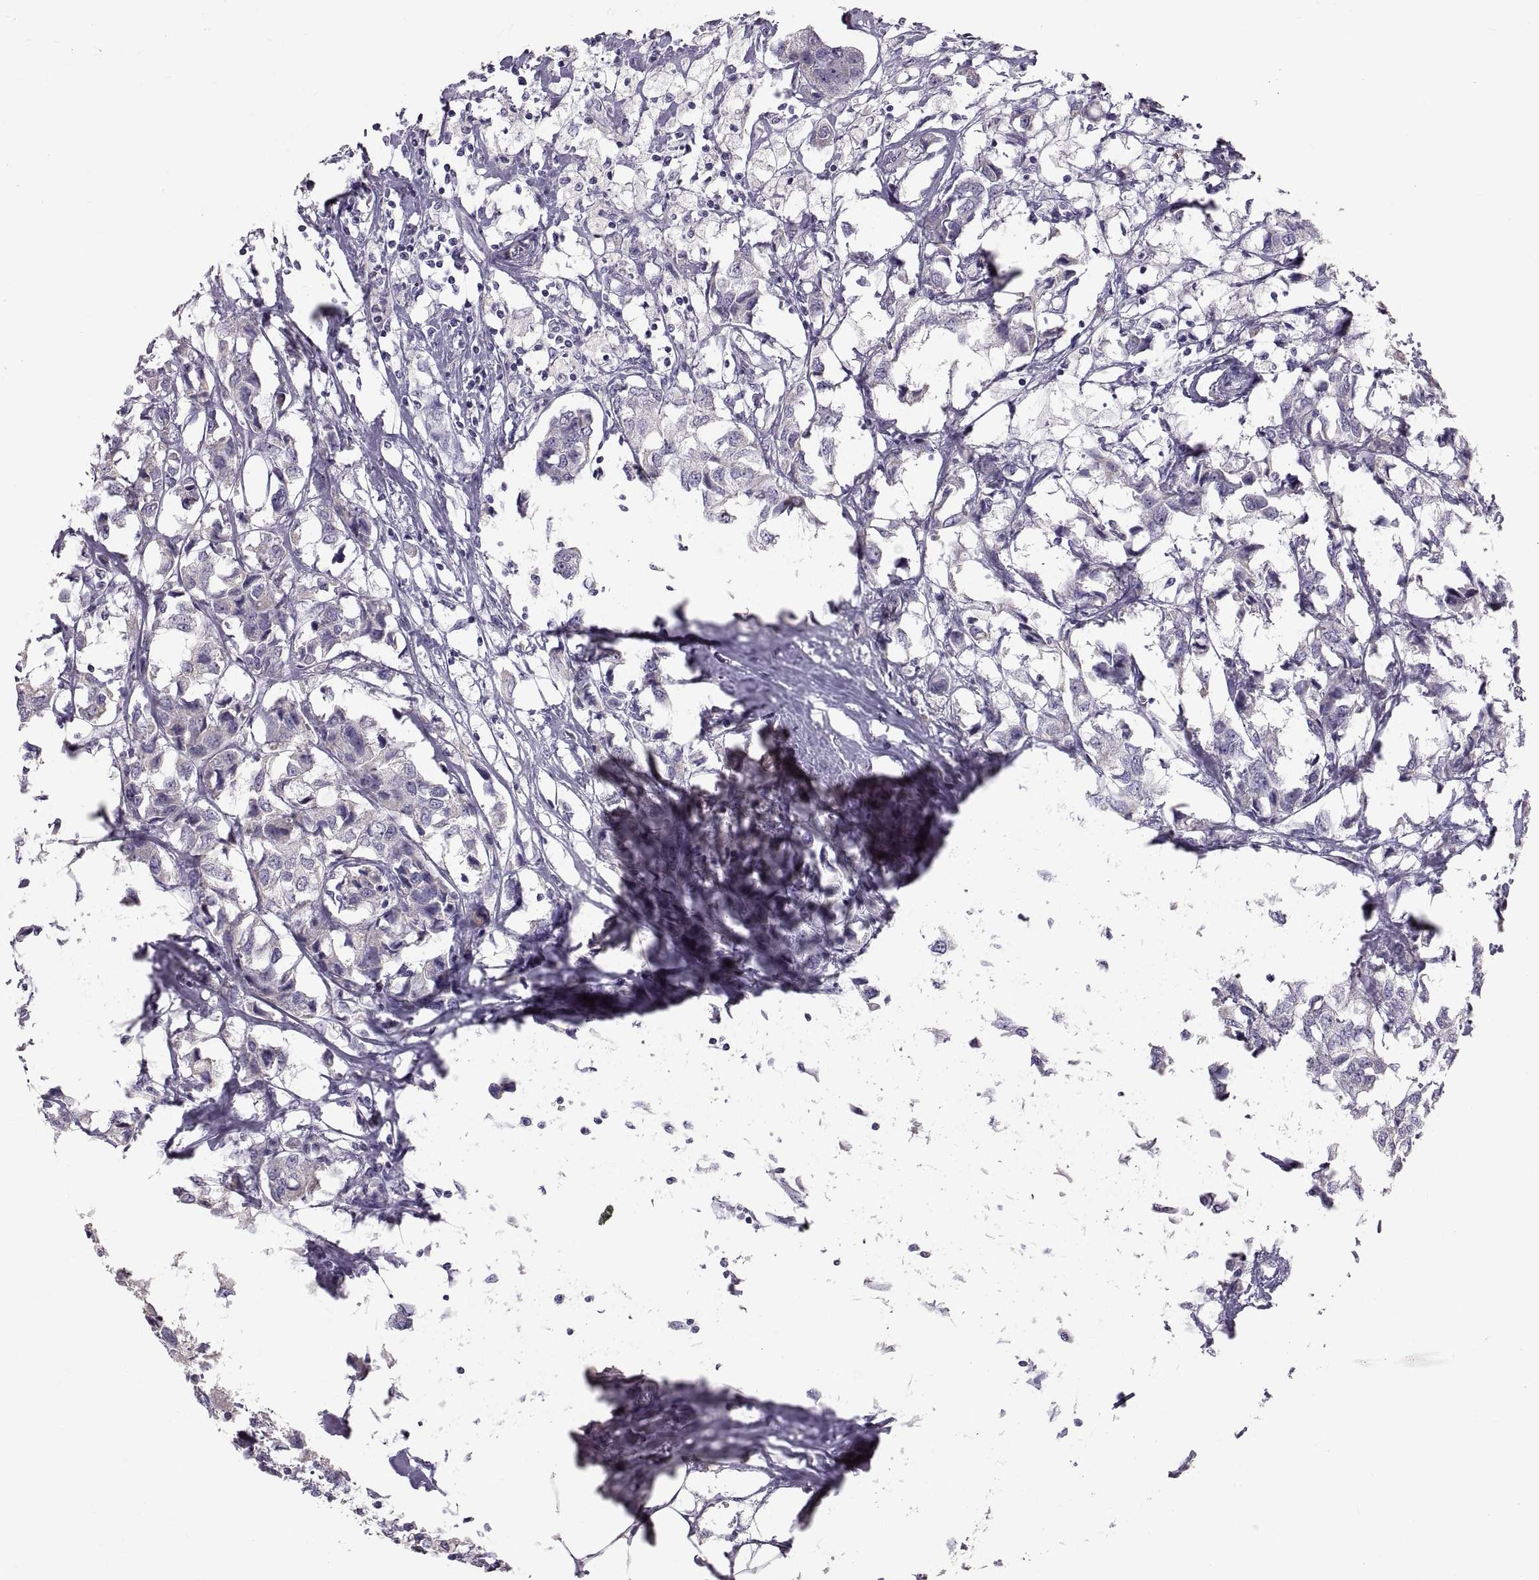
{"staining": {"intensity": "negative", "quantity": "none", "location": "none"}, "tissue": "breast cancer", "cell_type": "Tumor cells", "image_type": "cancer", "snomed": [{"axis": "morphology", "description": "Duct carcinoma"}, {"axis": "topography", "description": "Breast"}], "caption": "DAB (3,3'-diaminobenzidine) immunohistochemical staining of breast infiltrating ductal carcinoma displays no significant staining in tumor cells.", "gene": "WBP2NL", "patient": {"sex": "female", "age": 80}}